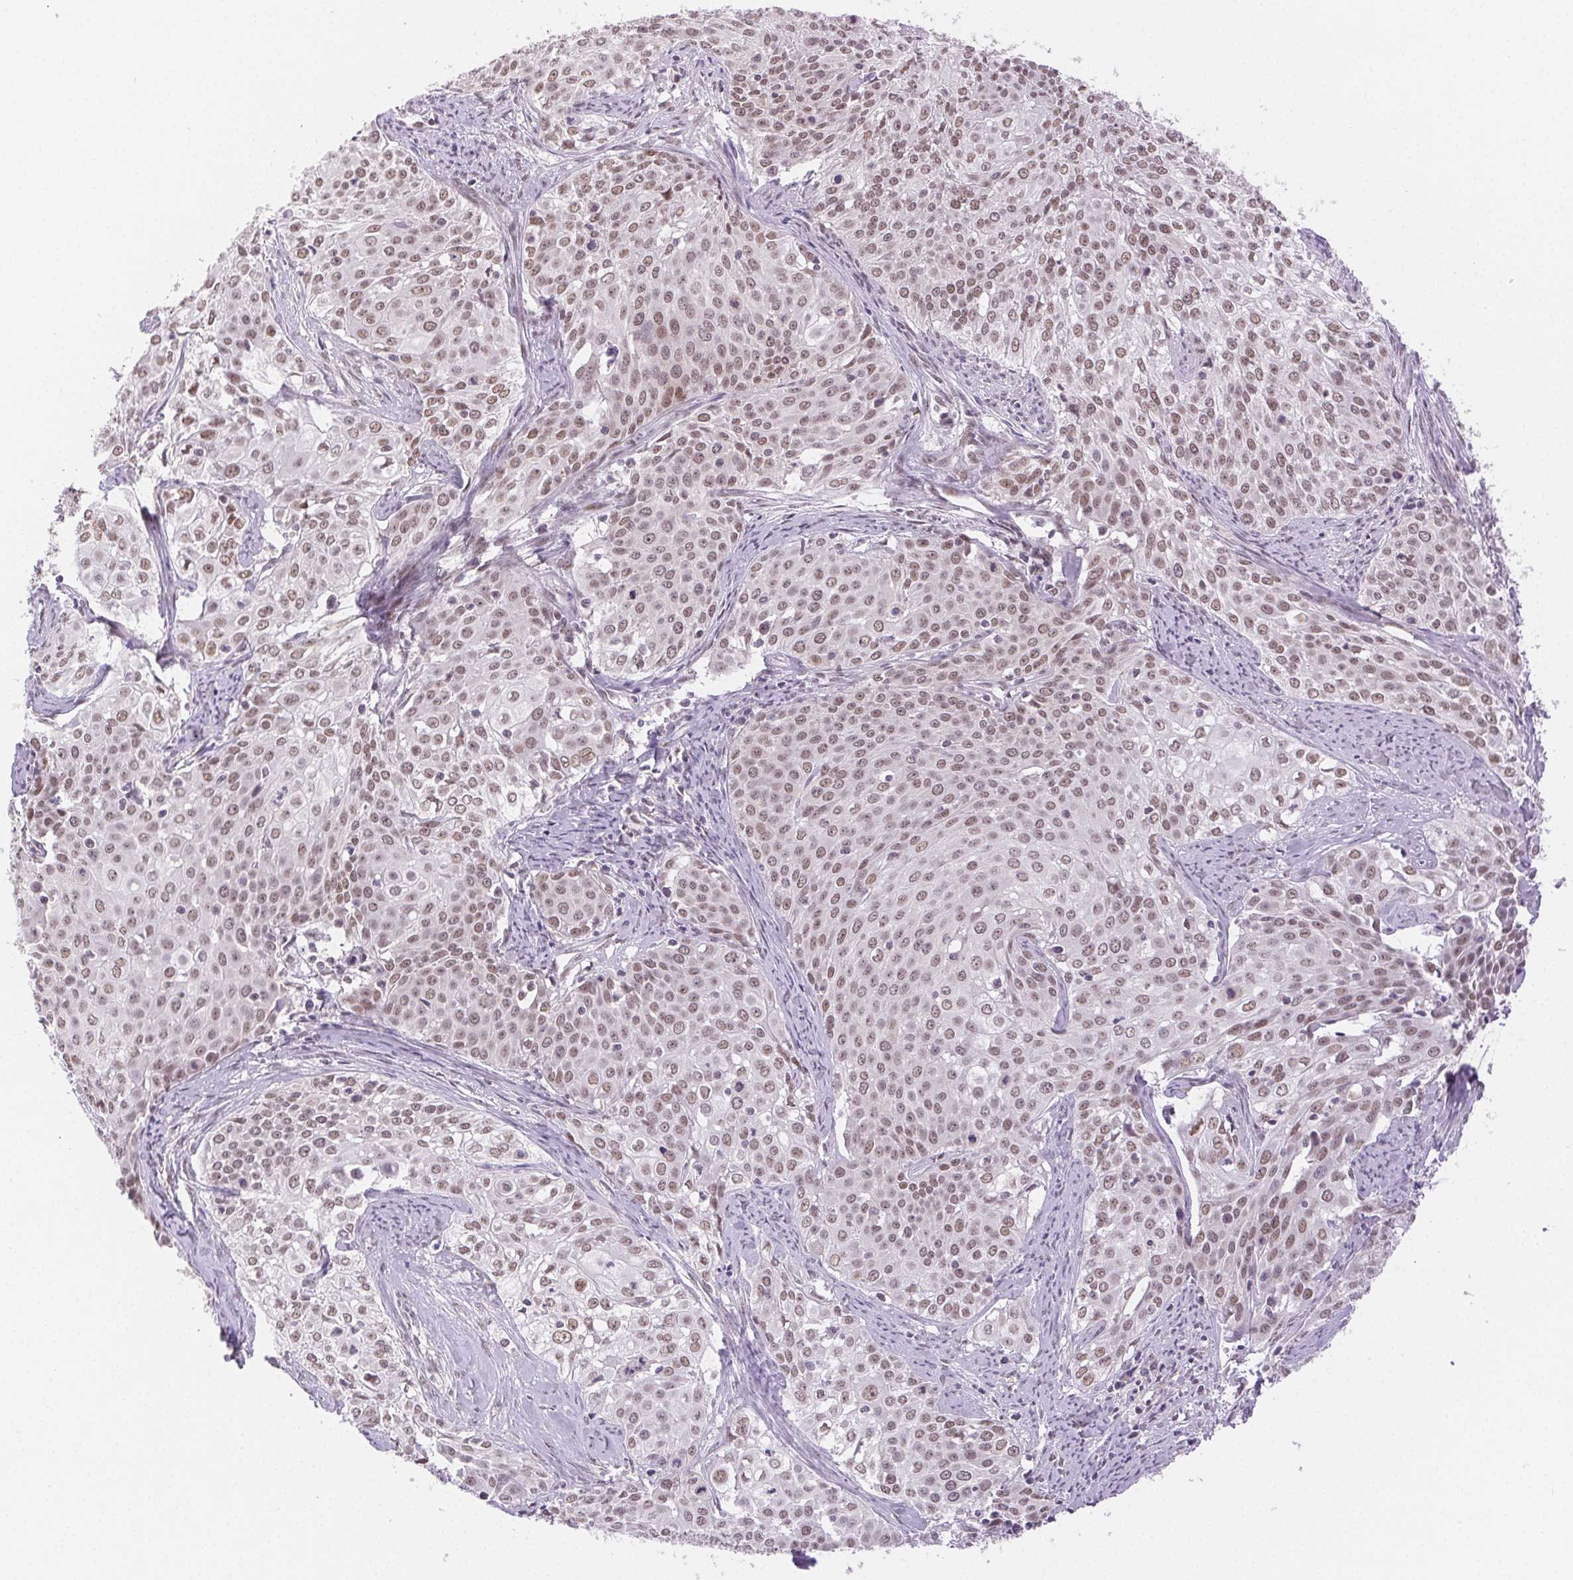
{"staining": {"intensity": "moderate", "quantity": "25%-75%", "location": "nuclear"}, "tissue": "cervical cancer", "cell_type": "Tumor cells", "image_type": "cancer", "snomed": [{"axis": "morphology", "description": "Squamous cell carcinoma, NOS"}, {"axis": "topography", "description": "Cervix"}], "caption": "The image reveals immunohistochemical staining of cervical cancer (squamous cell carcinoma). There is moderate nuclear positivity is appreciated in approximately 25%-75% of tumor cells. Using DAB (brown) and hematoxylin (blue) stains, captured at high magnification using brightfield microscopy.", "gene": "H2AZ2", "patient": {"sex": "female", "age": 39}}